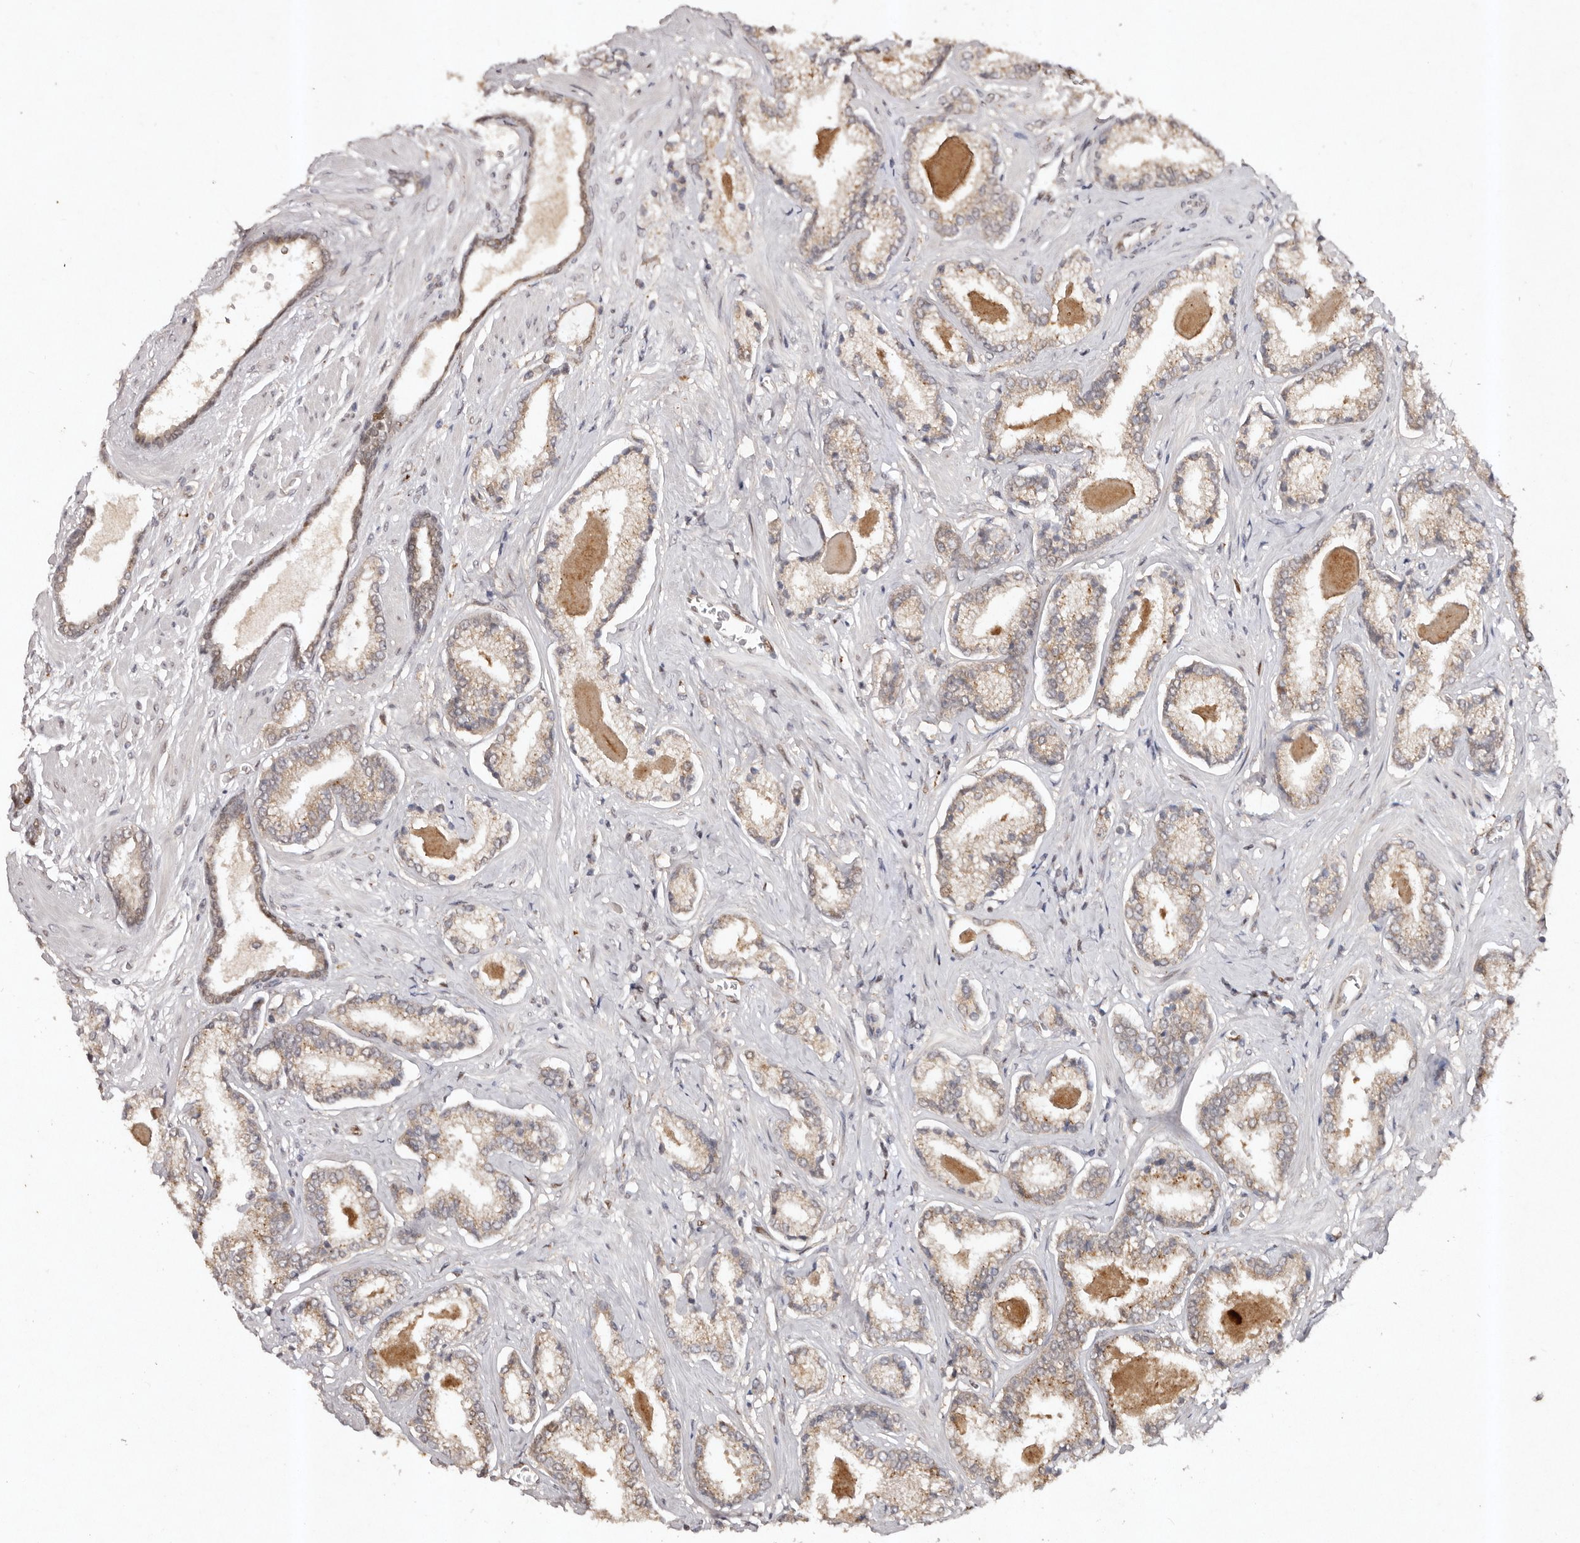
{"staining": {"intensity": "weak", "quantity": "25%-75%", "location": "cytoplasmic/membranous"}, "tissue": "prostate cancer", "cell_type": "Tumor cells", "image_type": "cancer", "snomed": [{"axis": "morphology", "description": "Adenocarcinoma, Low grade"}, {"axis": "topography", "description": "Prostate"}], "caption": "There is low levels of weak cytoplasmic/membranous expression in tumor cells of prostate adenocarcinoma (low-grade), as demonstrated by immunohistochemical staining (brown color).", "gene": "KLF7", "patient": {"sex": "male", "age": 70}}